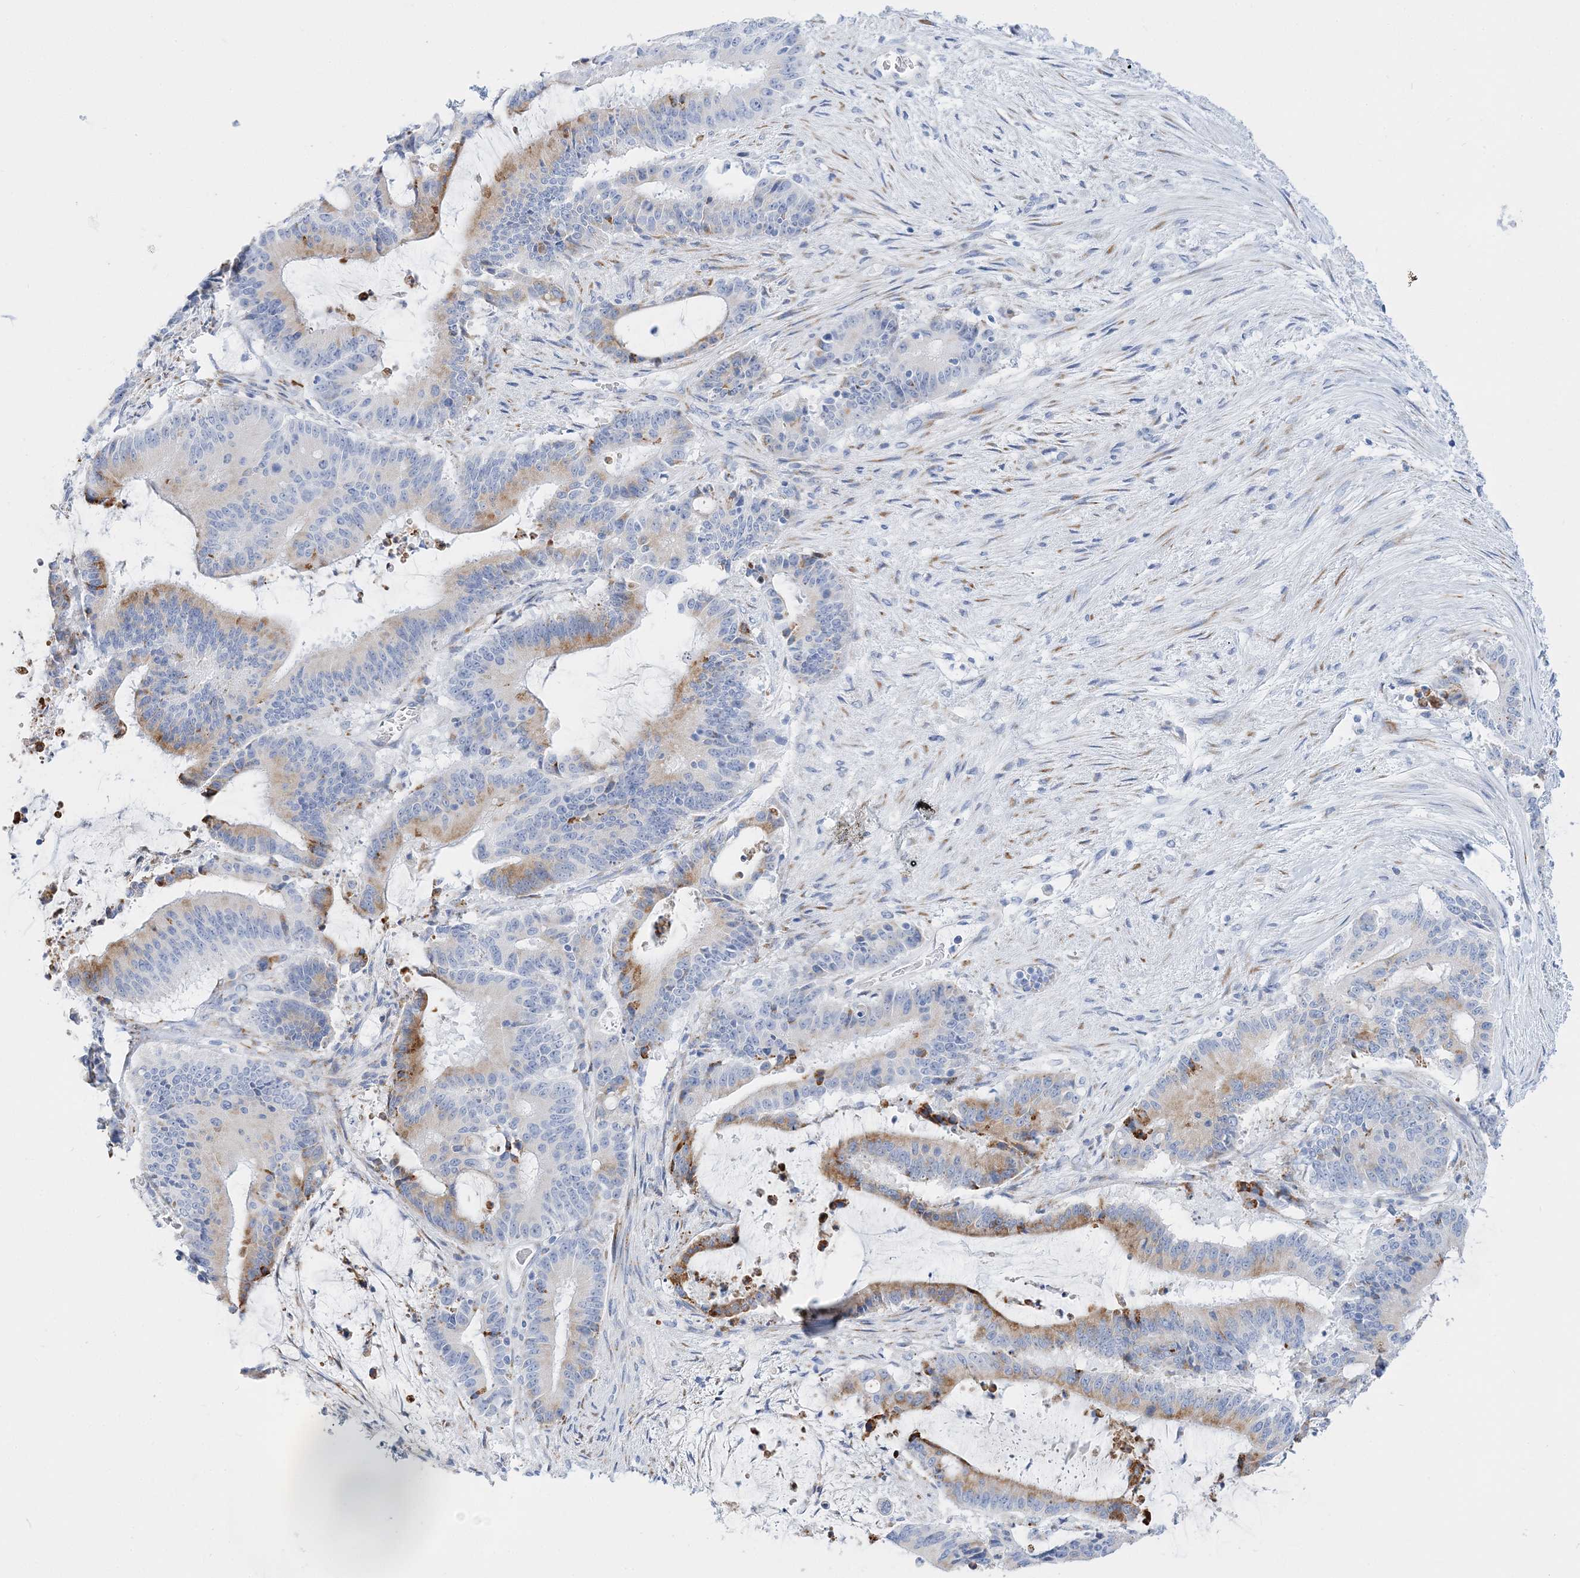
{"staining": {"intensity": "moderate", "quantity": "<25%", "location": "cytoplasmic/membranous"}, "tissue": "liver cancer", "cell_type": "Tumor cells", "image_type": "cancer", "snomed": [{"axis": "morphology", "description": "Normal tissue, NOS"}, {"axis": "morphology", "description": "Cholangiocarcinoma"}, {"axis": "topography", "description": "Liver"}, {"axis": "topography", "description": "Peripheral nerve tissue"}], "caption": "Protein staining of cholangiocarcinoma (liver) tissue shows moderate cytoplasmic/membranous positivity in approximately <25% of tumor cells.", "gene": "TSPYL6", "patient": {"sex": "female", "age": 73}}